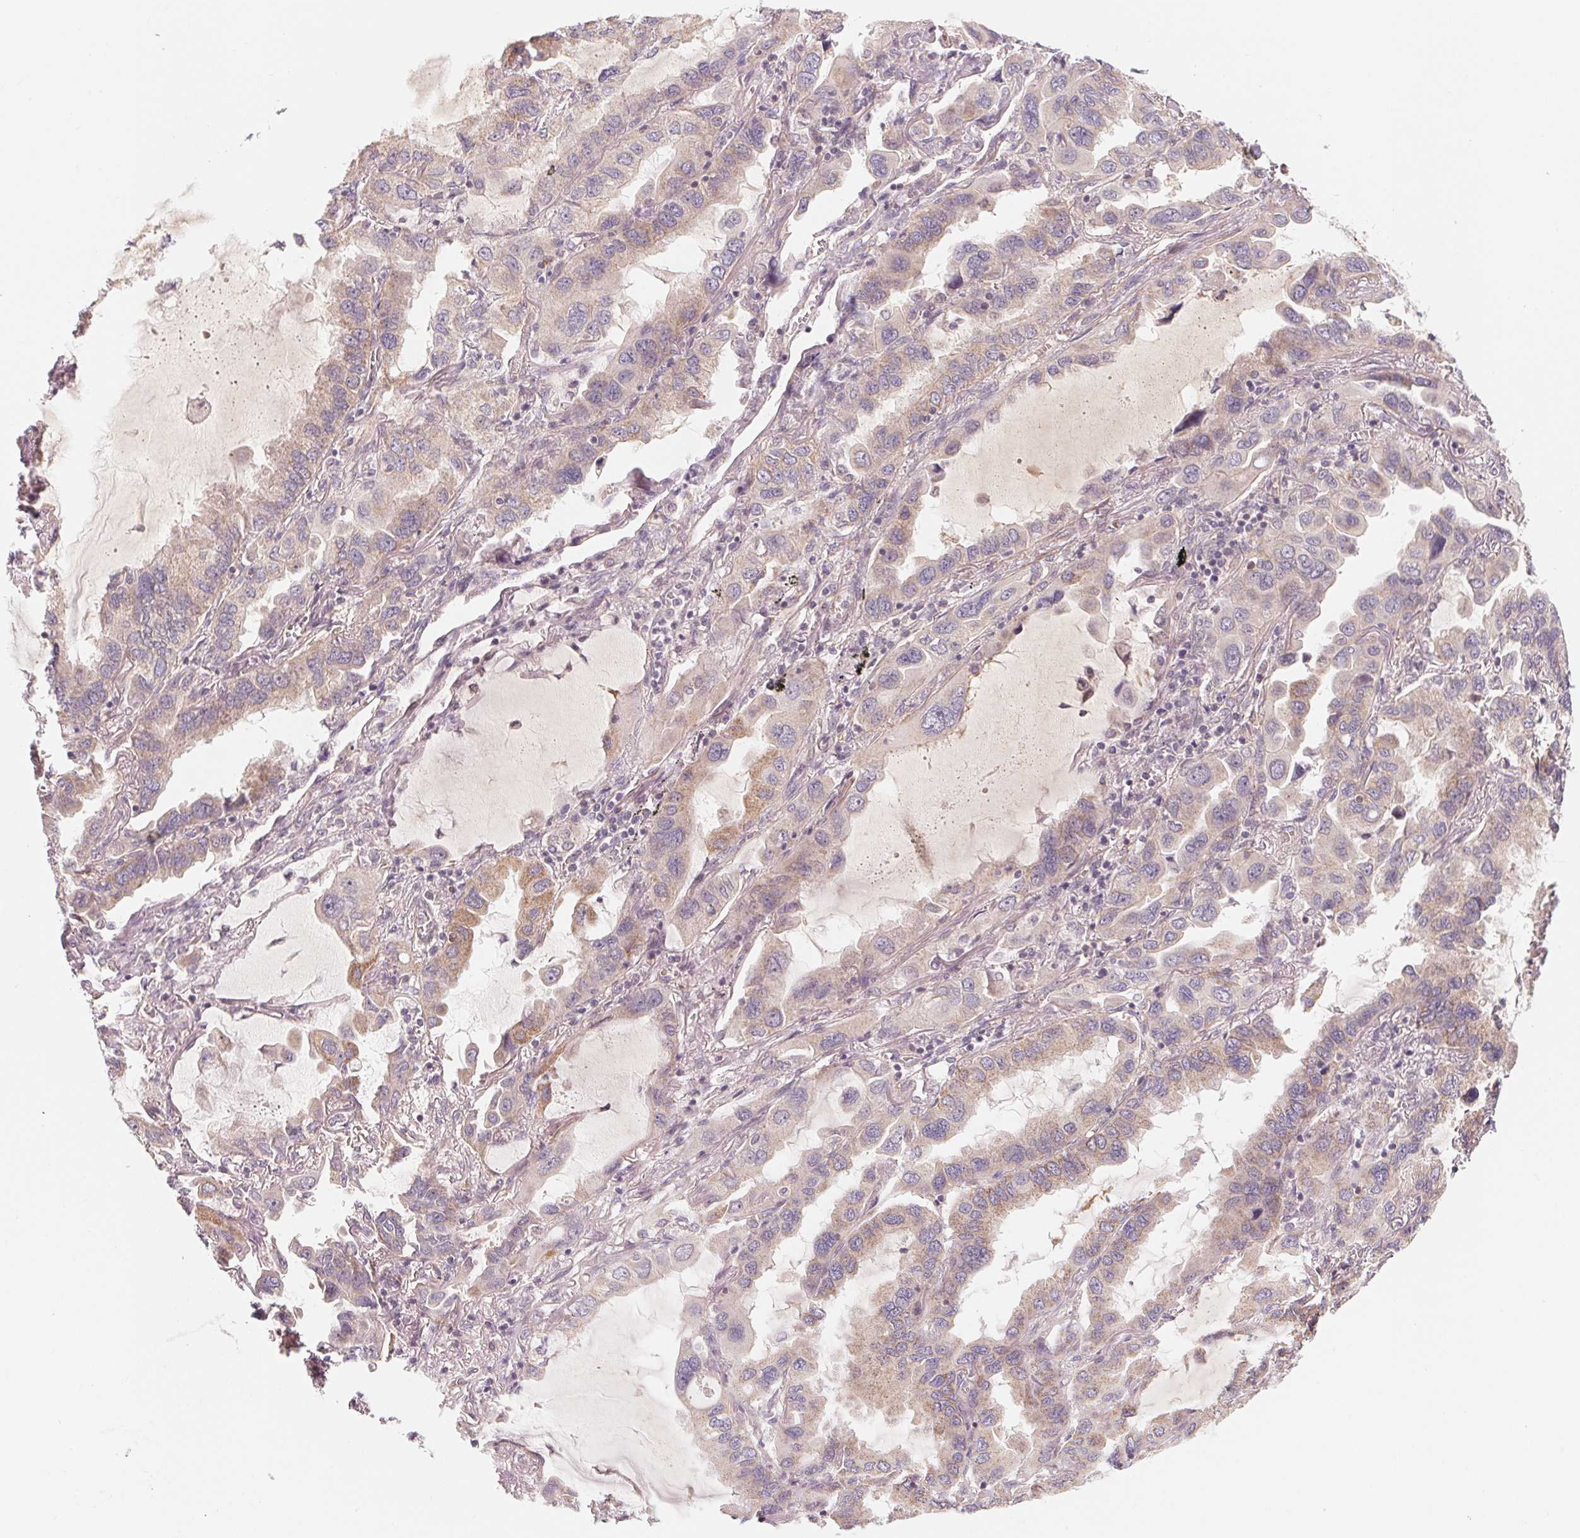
{"staining": {"intensity": "moderate", "quantity": "<25%", "location": "cytoplasmic/membranous"}, "tissue": "lung cancer", "cell_type": "Tumor cells", "image_type": "cancer", "snomed": [{"axis": "morphology", "description": "Adenocarcinoma, NOS"}, {"axis": "topography", "description": "Lung"}], "caption": "Immunohistochemistry (IHC) staining of lung adenocarcinoma, which exhibits low levels of moderate cytoplasmic/membranous positivity in about <25% of tumor cells indicating moderate cytoplasmic/membranous protein positivity. The staining was performed using DAB (brown) for protein detection and nuclei were counterstained in hematoxylin (blue).", "gene": "CCDC112", "patient": {"sex": "male", "age": 64}}